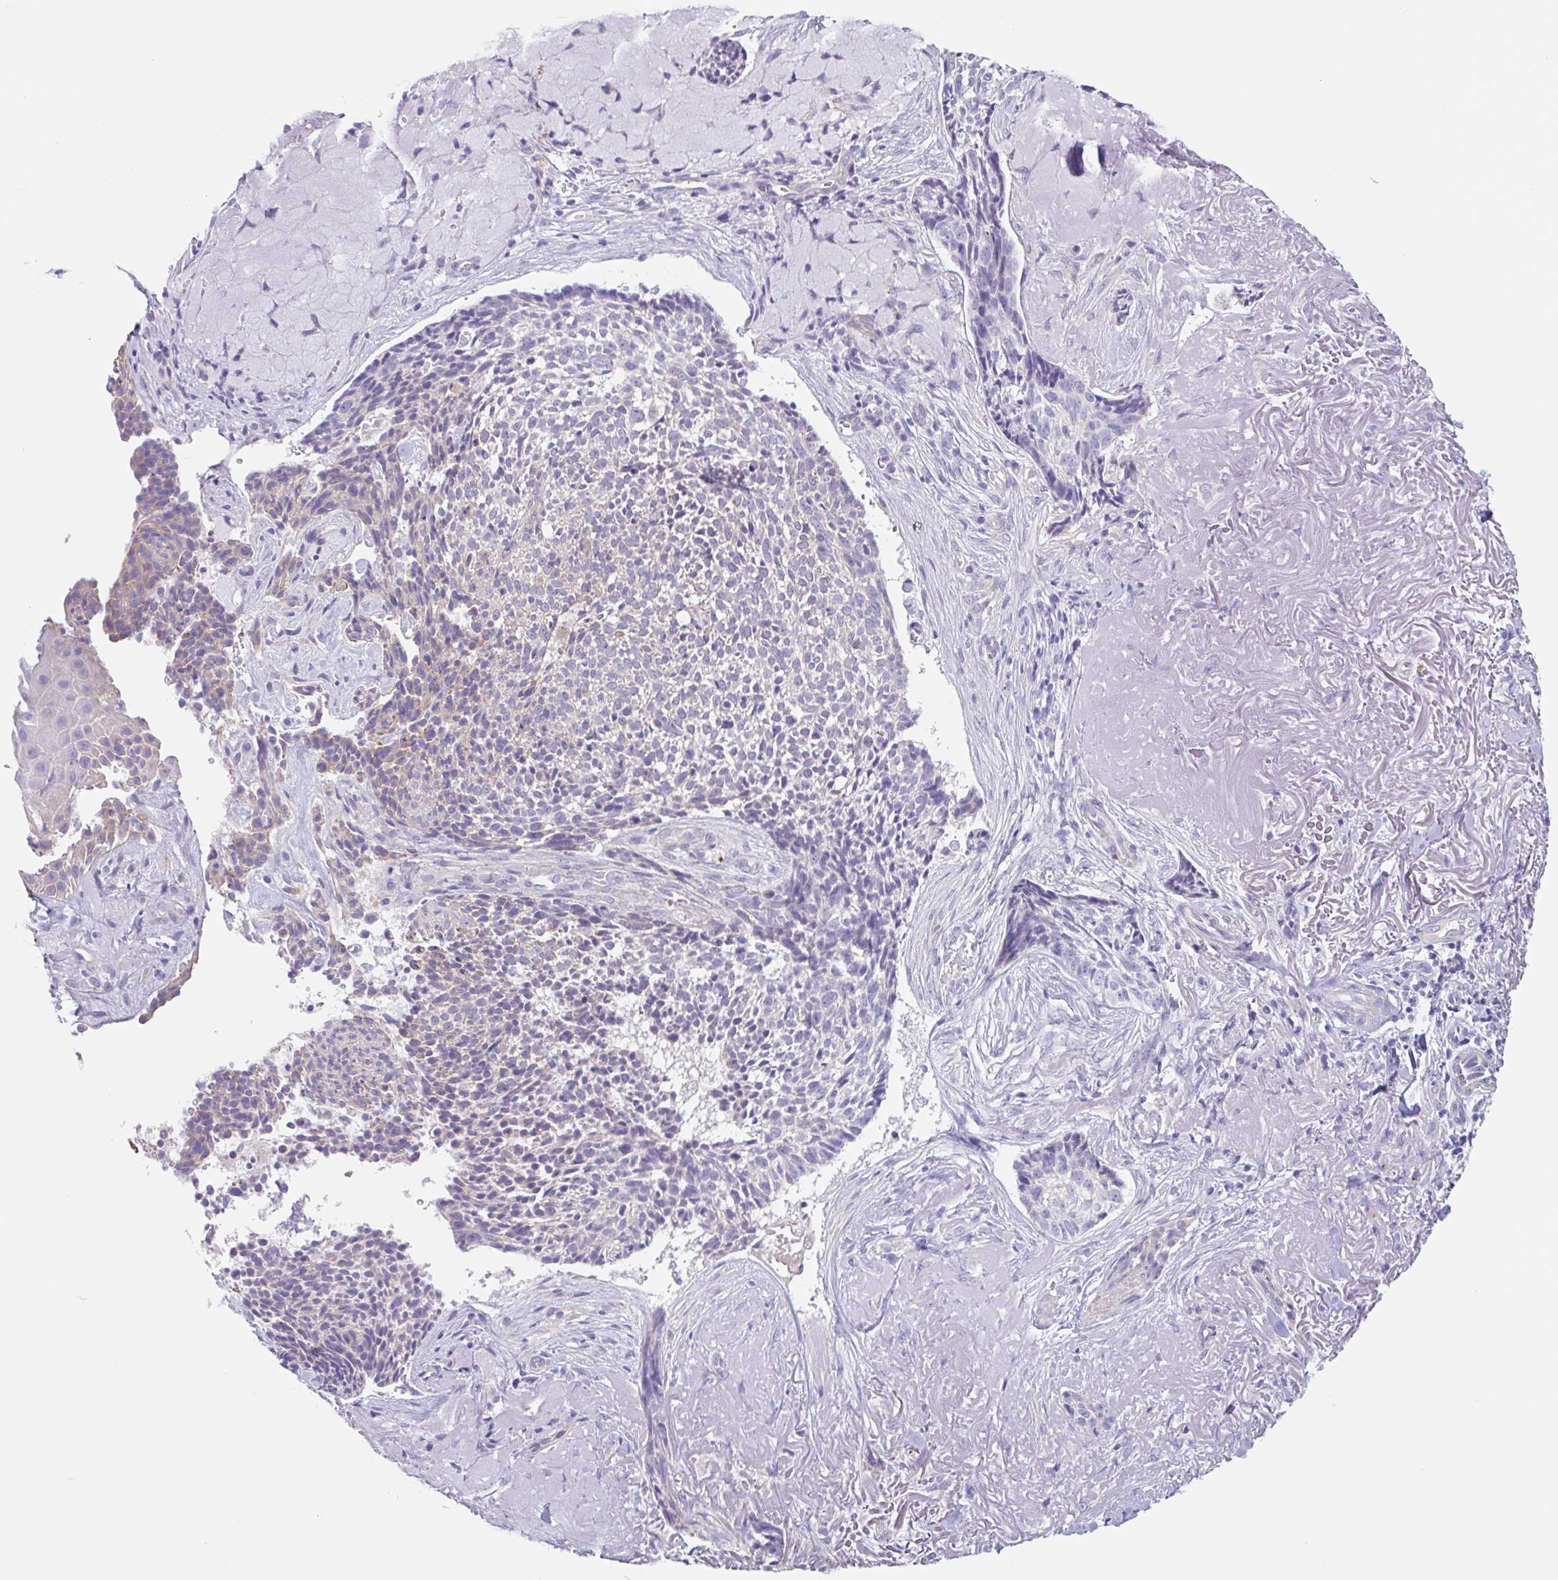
{"staining": {"intensity": "negative", "quantity": "none", "location": "none"}, "tissue": "skin cancer", "cell_type": "Tumor cells", "image_type": "cancer", "snomed": [{"axis": "morphology", "description": "Basal cell carcinoma"}, {"axis": "topography", "description": "Skin"}, {"axis": "topography", "description": "Skin of face"}], "caption": "The immunohistochemistry (IHC) histopathology image has no significant expression in tumor cells of skin cancer tissue.", "gene": "LENG9", "patient": {"sex": "female", "age": 95}}